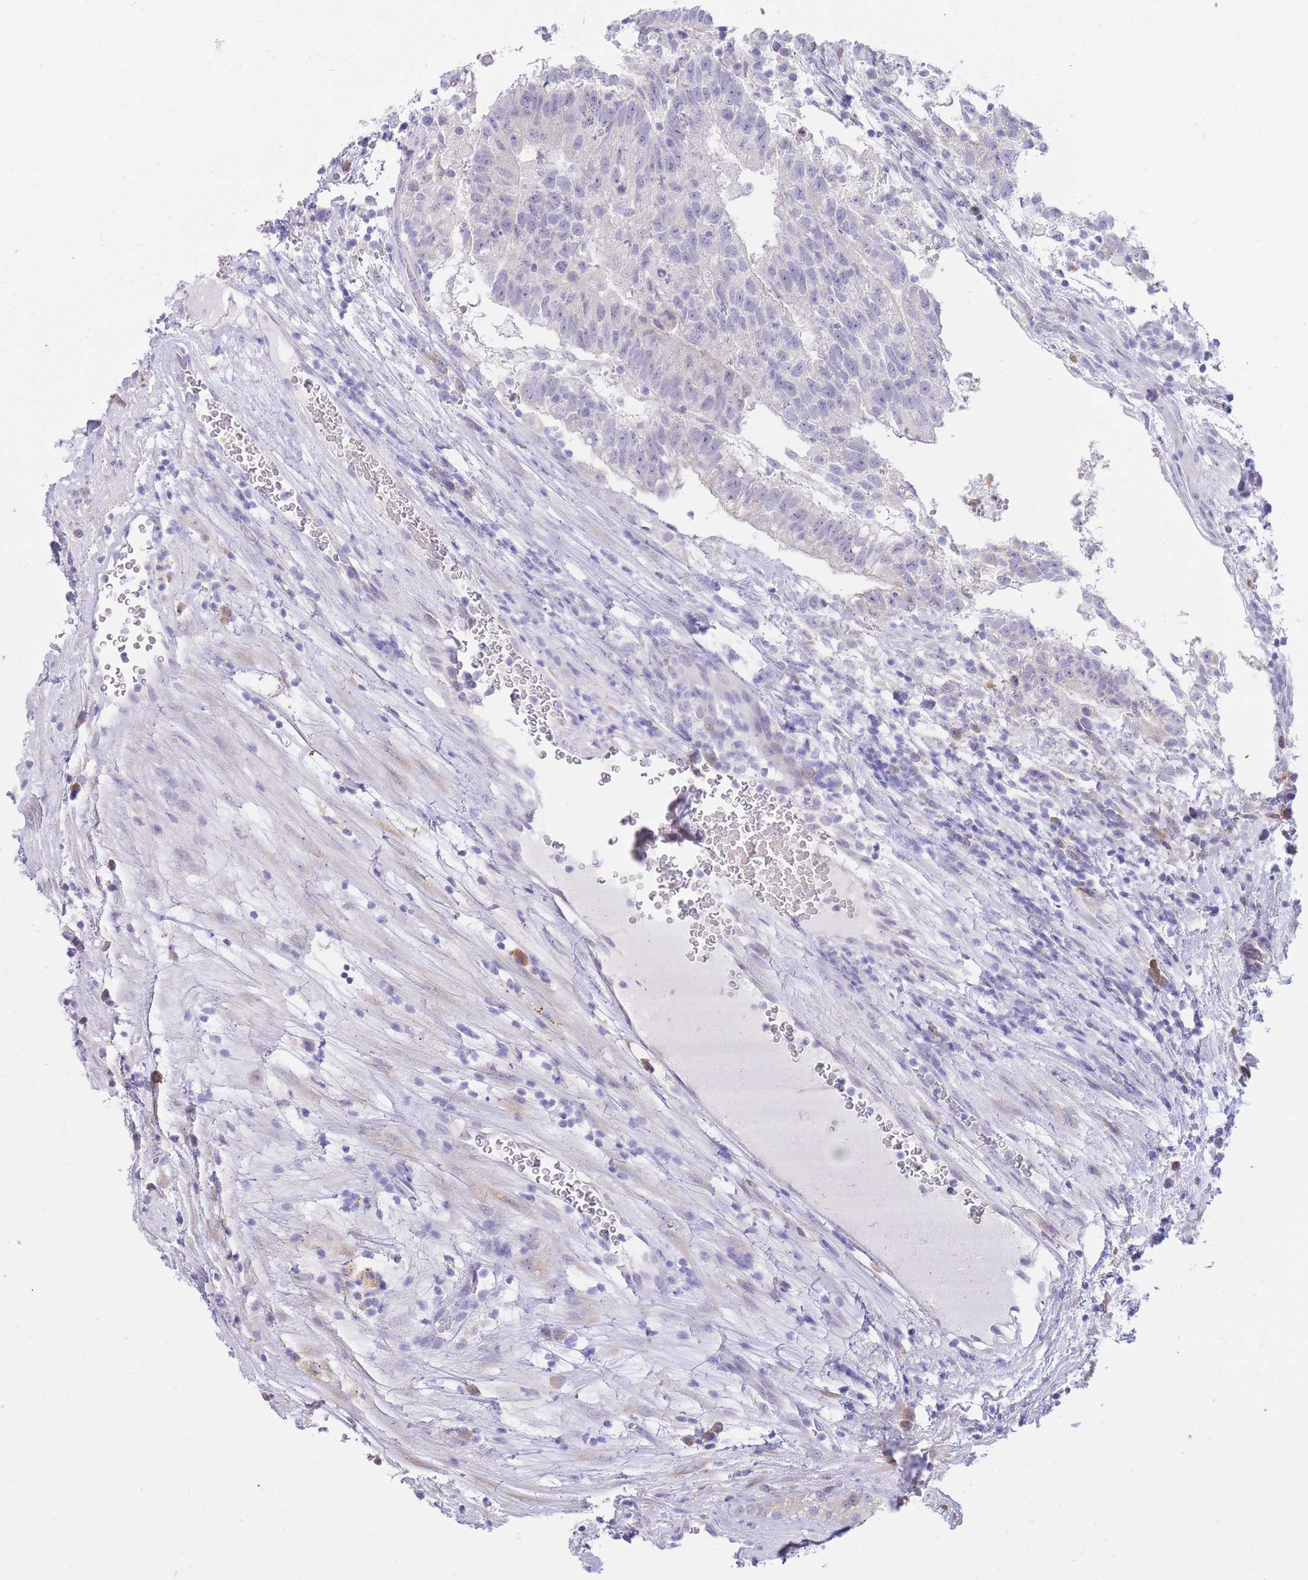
{"staining": {"intensity": "negative", "quantity": "none", "location": "none"}, "tissue": "testis cancer", "cell_type": "Tumor cells", "image_type": "cancer", "snomed": [{"axis": "morphology", "description": "Normal tissue, NOS"}, {"axis": "morphology", "description": "Carcinoma, Embryonal, NOS"}, {"axis": "topography", "description": "Testis"}], "caption": "The image displays no significant expression in tumor cells of testis embryonal carcinoma. The staining is performed using DAB (3,3'-diaminobenzidine) brown chromogen with nuclei counter-stained in using hematoxylin.", "gene": "SSUH2", "patient": {"sex": "male", "age": 32}}